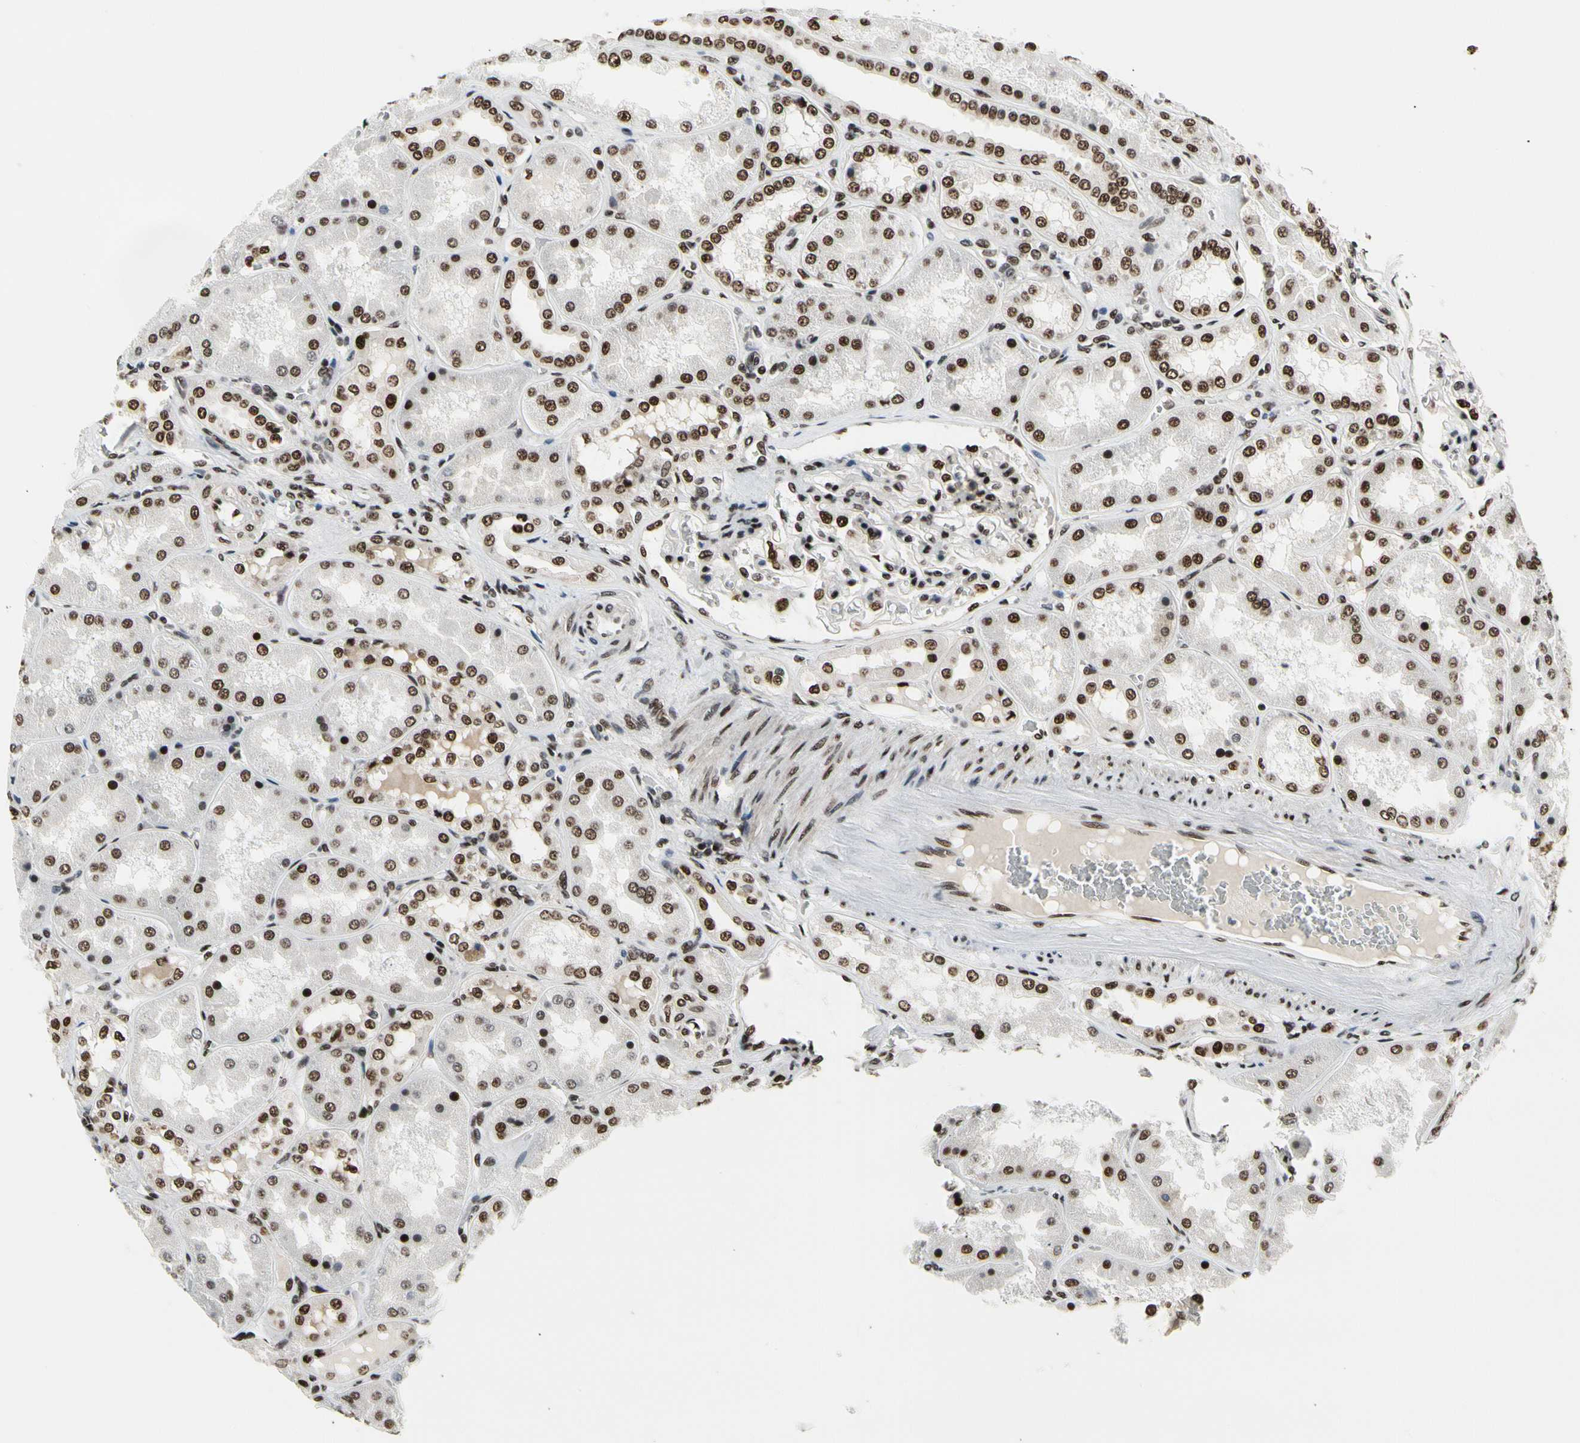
{"staining": {"intensity": "moderate", "quantity": ">75%", "location": "nuclear"}, "tissue": "kidney", "cell_type": "Cells in glomeruli", "image_type": "normal", "snomed": [{"axis": "morphology", "description": "Normal tissue, NOS"}, {"axis": "topography", "description": "Kidney"}], "caption": "The photomicrograph displays immunohistochemical staining of unremarkable kidney. There is moderate nuclear expression is appreciated in approximately >75% of cells in glomeruli. (DAB (3,3'-diaminobenzidine) = brown stain, brightfield microscopy at high magnification).", "gene": "SRSF11", "patient": {"sex": "female", "age": 56}}